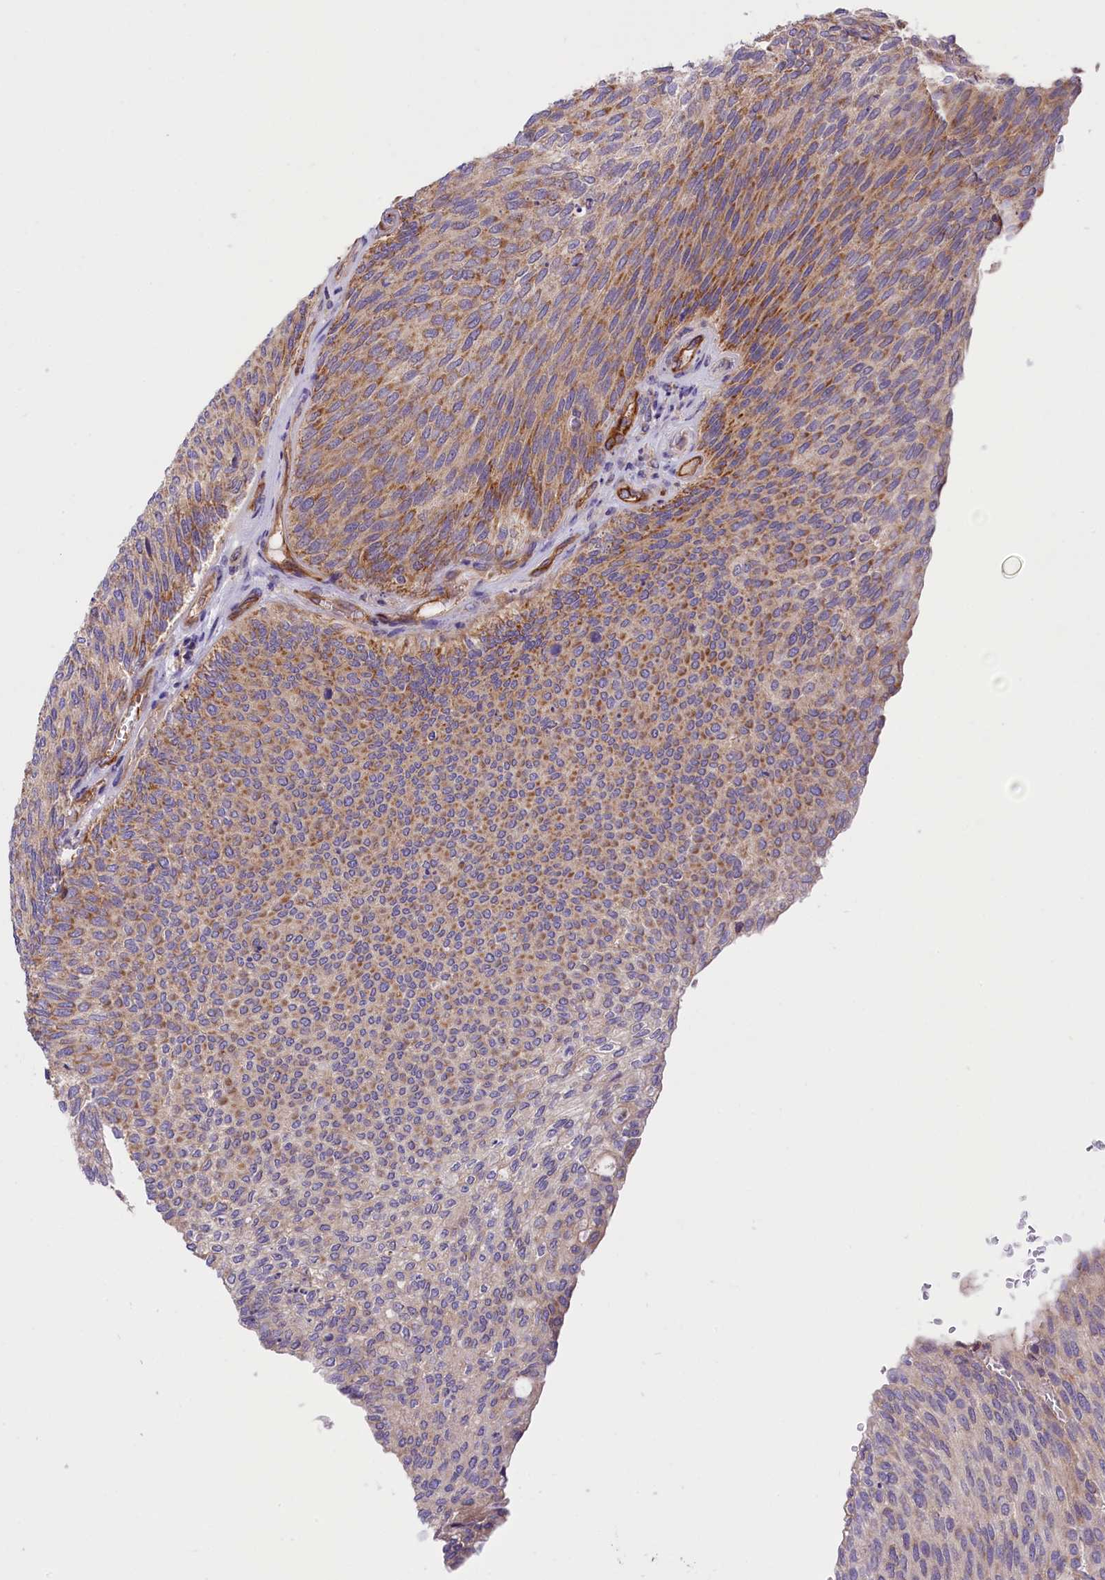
{"staining": {"intensity": "moderate", "quantity": "25%-75%", "location": "cytoplasmic/membranous"}, "tissue": "urothelial cancer", "cell_type": "Tumor cells", "image_type": "cancer", "snomed": [{"axis": "morphology", "description": "Urothelial carcinoma, High grade"}, {"axis": "topography", "description": "Urinary bladder"}], "caption": "Immunohistochemistry (IHC) staining of urothelial cancer, which shows medium levels of moderate cytoplasmic/membranous staining in about 25%-75% of tumor cells indicating moderate cytoplasmic/membranous protein positivity. The staining was performed using DAB (brown) for protein detection and nuclei were counterstained in hematoxylin (blue).", "gene": "DNAJB9", "patient": {"sex": "female", "age": 79}}